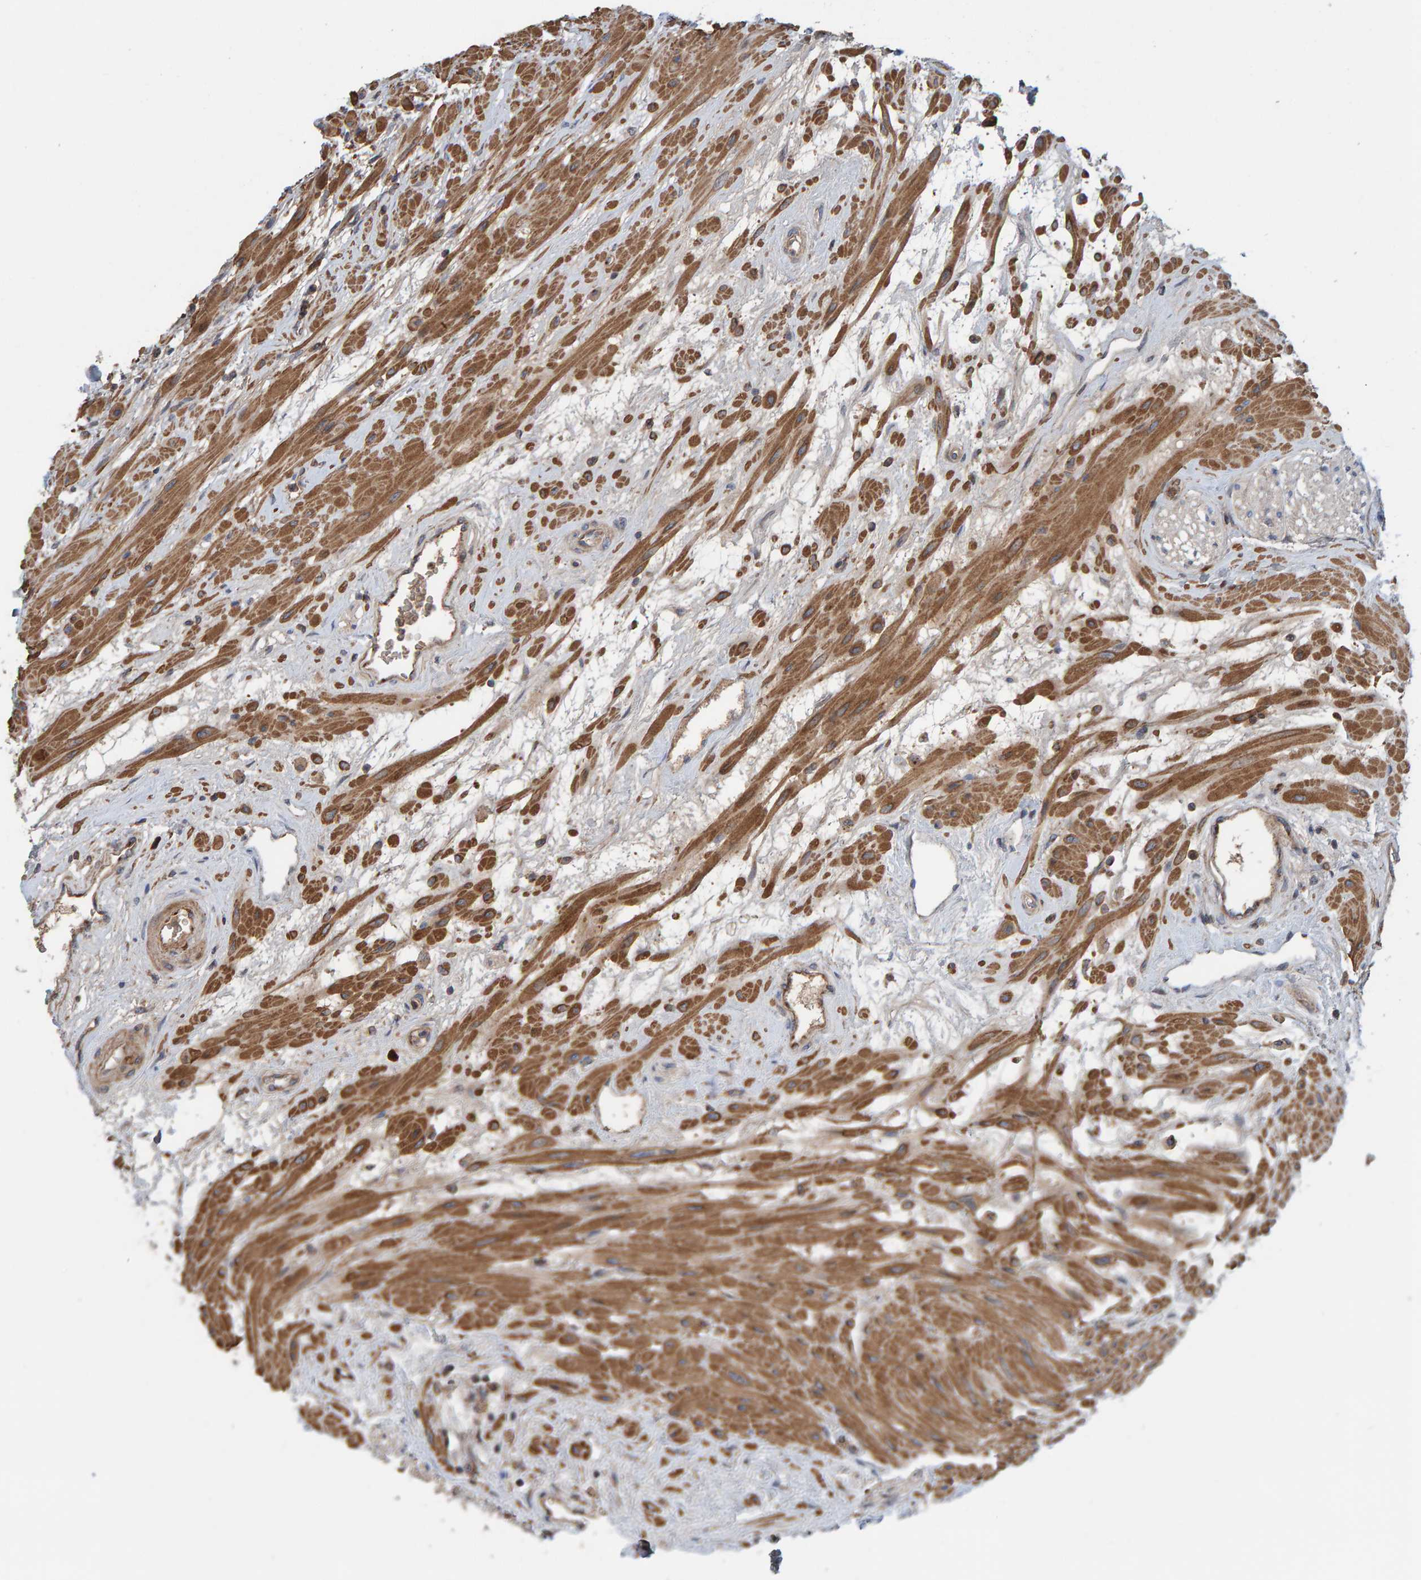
{"staining": {"intensity": "strong", "quantity": ">75%", "location": "cytoplasmic/membranous"}, "tissue": "seminal vesicle", "cell_type": "Glandular cells", "image_type": "normal", "snomed": [{"axis": "morphology", "description": "Normal tissue, NOS"}, {"axis": "topography", "description": "Prostate"}, {"axis": "topography", "description": "Seminal veicle"}], "caption": "Glandular cells reveal strong cytoplasmic/membranous expression in about >75% of cells in normal seminal vesicle. Immunohistochemistry (ihc) stains the protein in brown and the nuclei are stained blue.", "gene": "KIAA0753", "patient": {"sex": "male", "age": 60}}